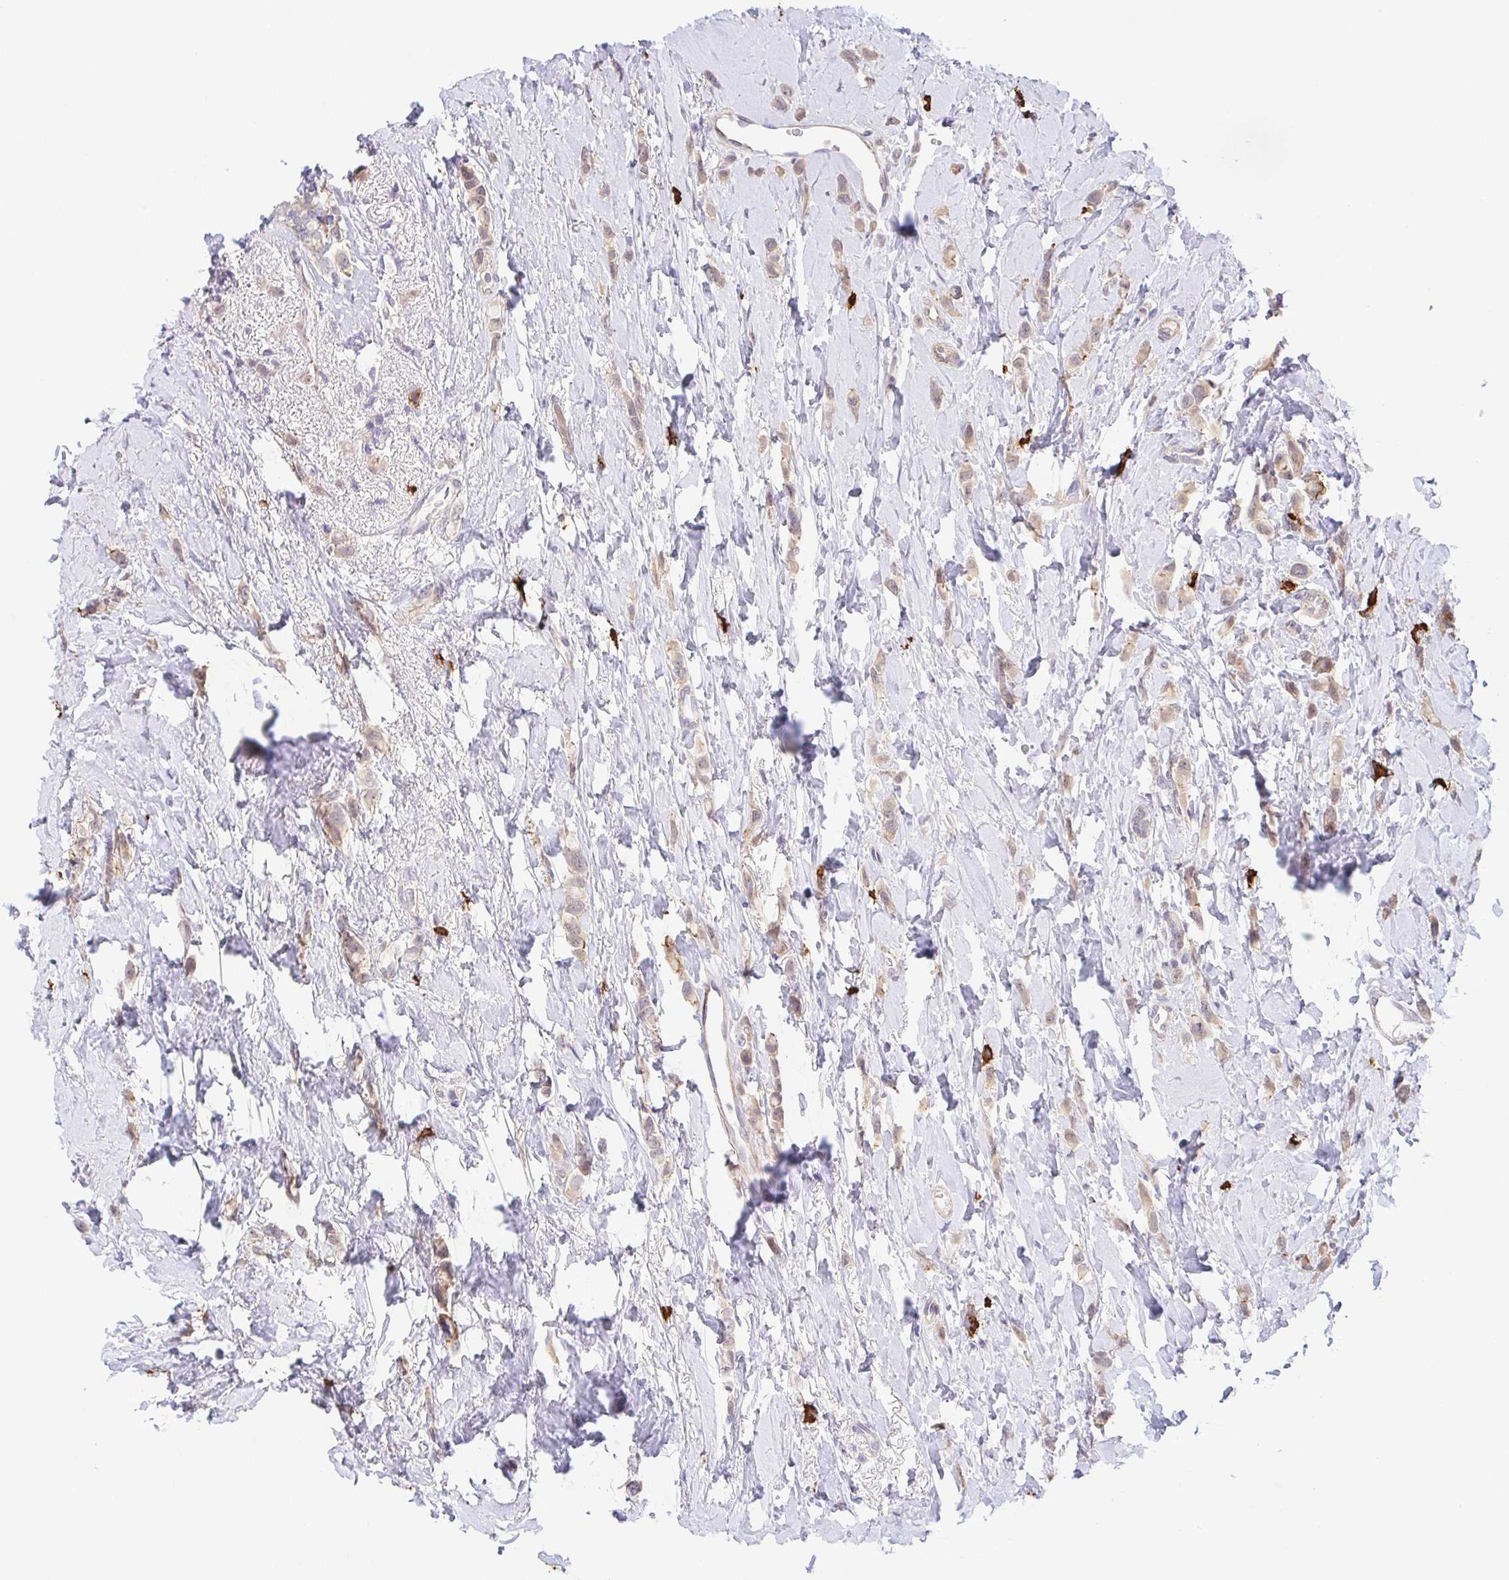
{"staining": {"intensity": "weak", "quantity": ">75%", "location": "cytoplasmic/membranous"}, "tissue": "breast cancer", "cell_type": "Tumor cells", "image_type": "cancer", "snomed": [{"axis": "morphology", "description": "Lobular carcinoma"}, {"axis": "topography", "description": "Breast"}], "caption": "High-magnification brightfield microscopy of lobular carcinoma (breast) stained with DAB (brown) and counterstained with hematoxylin (blue). tumor cells exhibit weak cytoplasmic/membranous staining is identified in about>75% of cells.", "gene": "PREPL", "patient": {"sex": "female", "age": 66}}